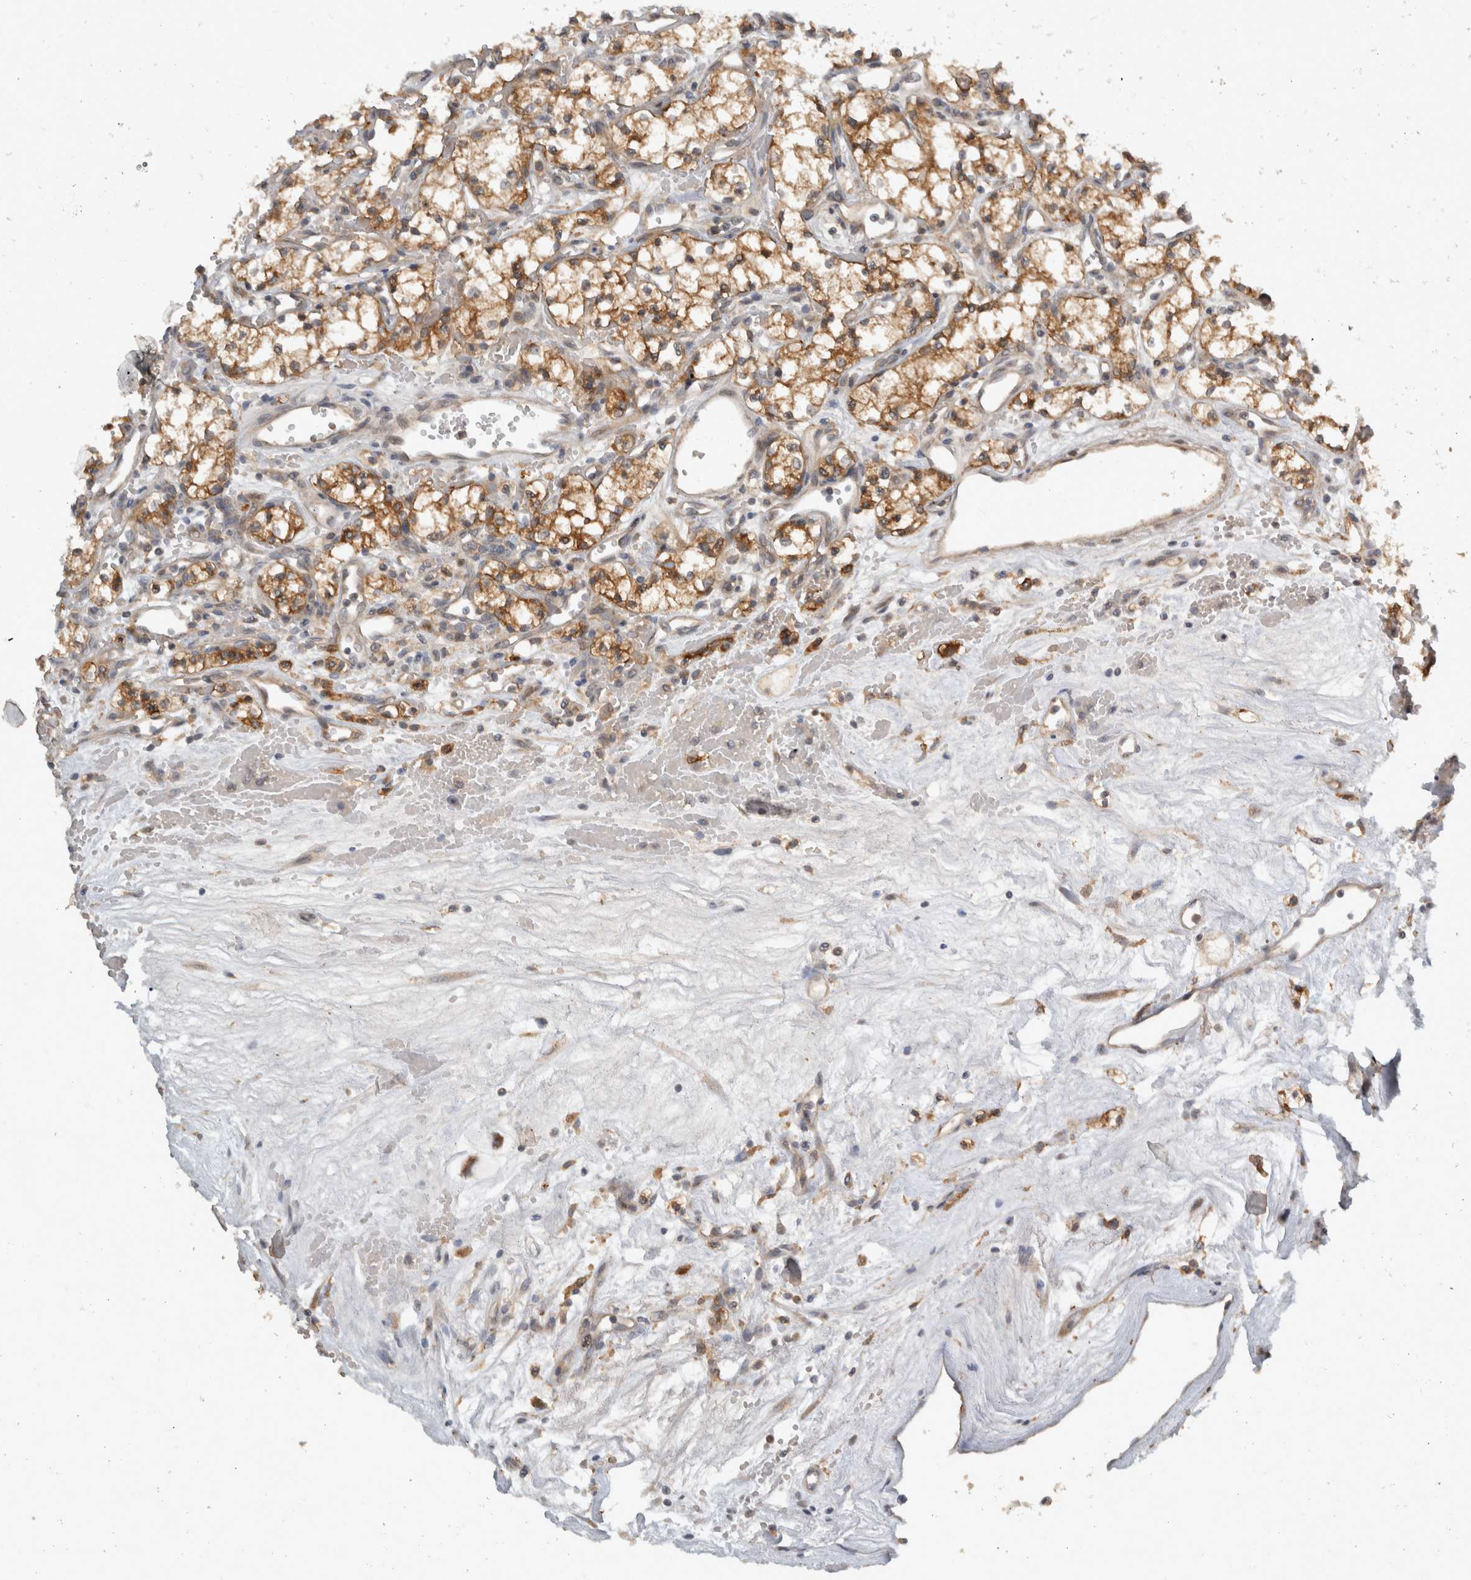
{"staining": {"intensity": "moderate", "quantity": ">75%", "location": "cytoplasmic/membranous"}, "tissue": "renal cancer", "cell_type": "Tumor cells", "image_type": "cancer", "snomed": [{"axis": "morphology", "description": "Adenocarcinoma, NOS"}, {"axis": "topography", "description": "Kidney"}], "caption": "A high-resolution photomicrograph shows immunohistochemistry (IHC) staining of renal cancer, which shows moderate cytoplasmic/membranous positivity in about >75% of tumor cells.", "gene": "VEPH1", "patient": {"sex": "male", "age": 59}}